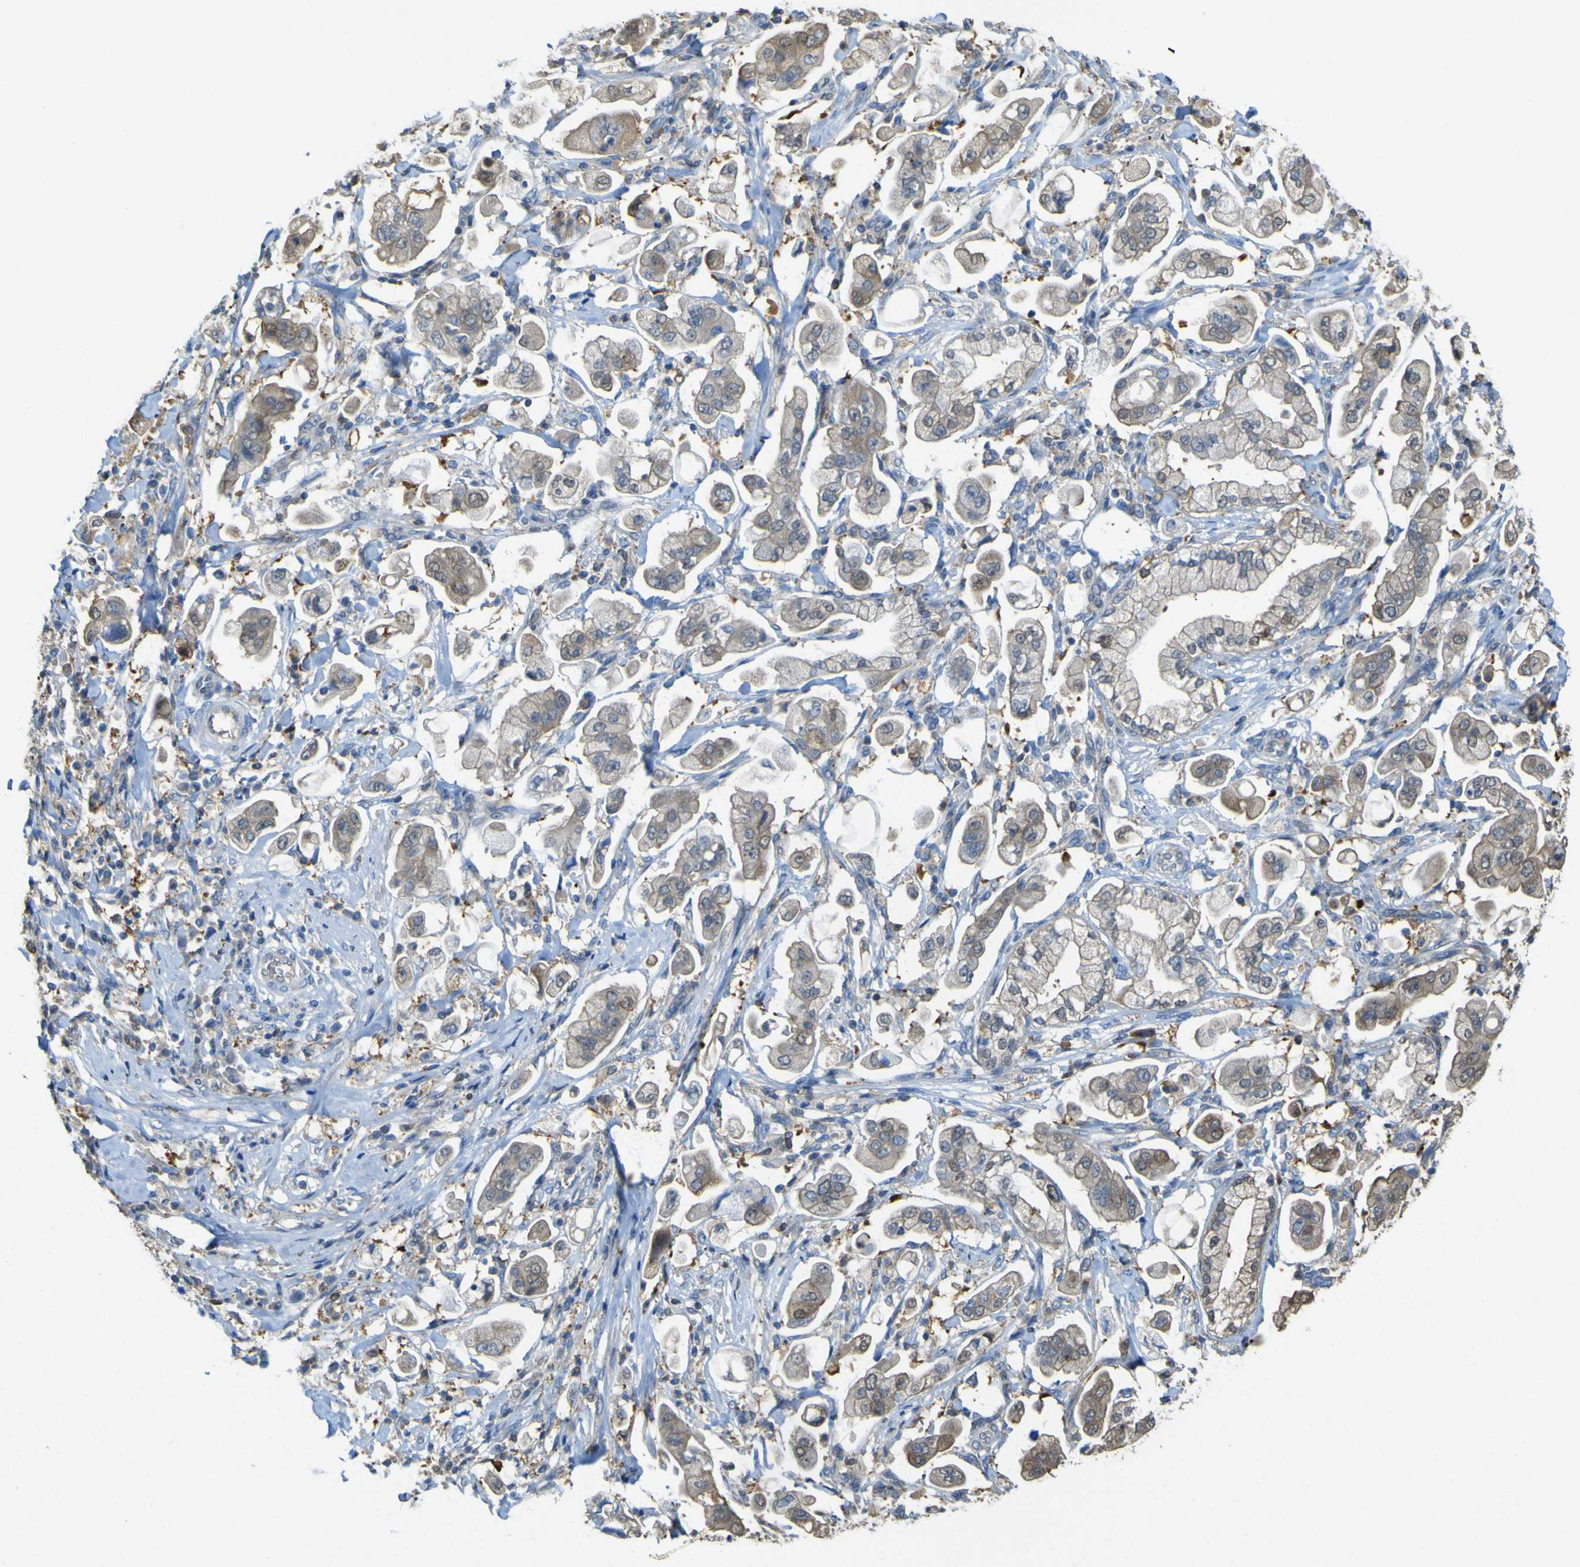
{"staining": {"intensity": "weak", "quantity": "25%-75%", "location": "cytoplasmic/membranous"}, "tissue": "stomach cancer", "cell_type": "Tumor cells", "image_type": "cancer", "snomed": [{"axis": "morphology", "description": "Adenocarcinoma, NOS"}, {"axis": "topography", "description": "Stomach"}], "caption": "A brown stain shows weak cytoplasmic/membranous positivity of a protein in human adenocarcinoma (stomach) tumor cells.", "gene": "ABHD3", "patient": {"sex": "male", "age": 62}}